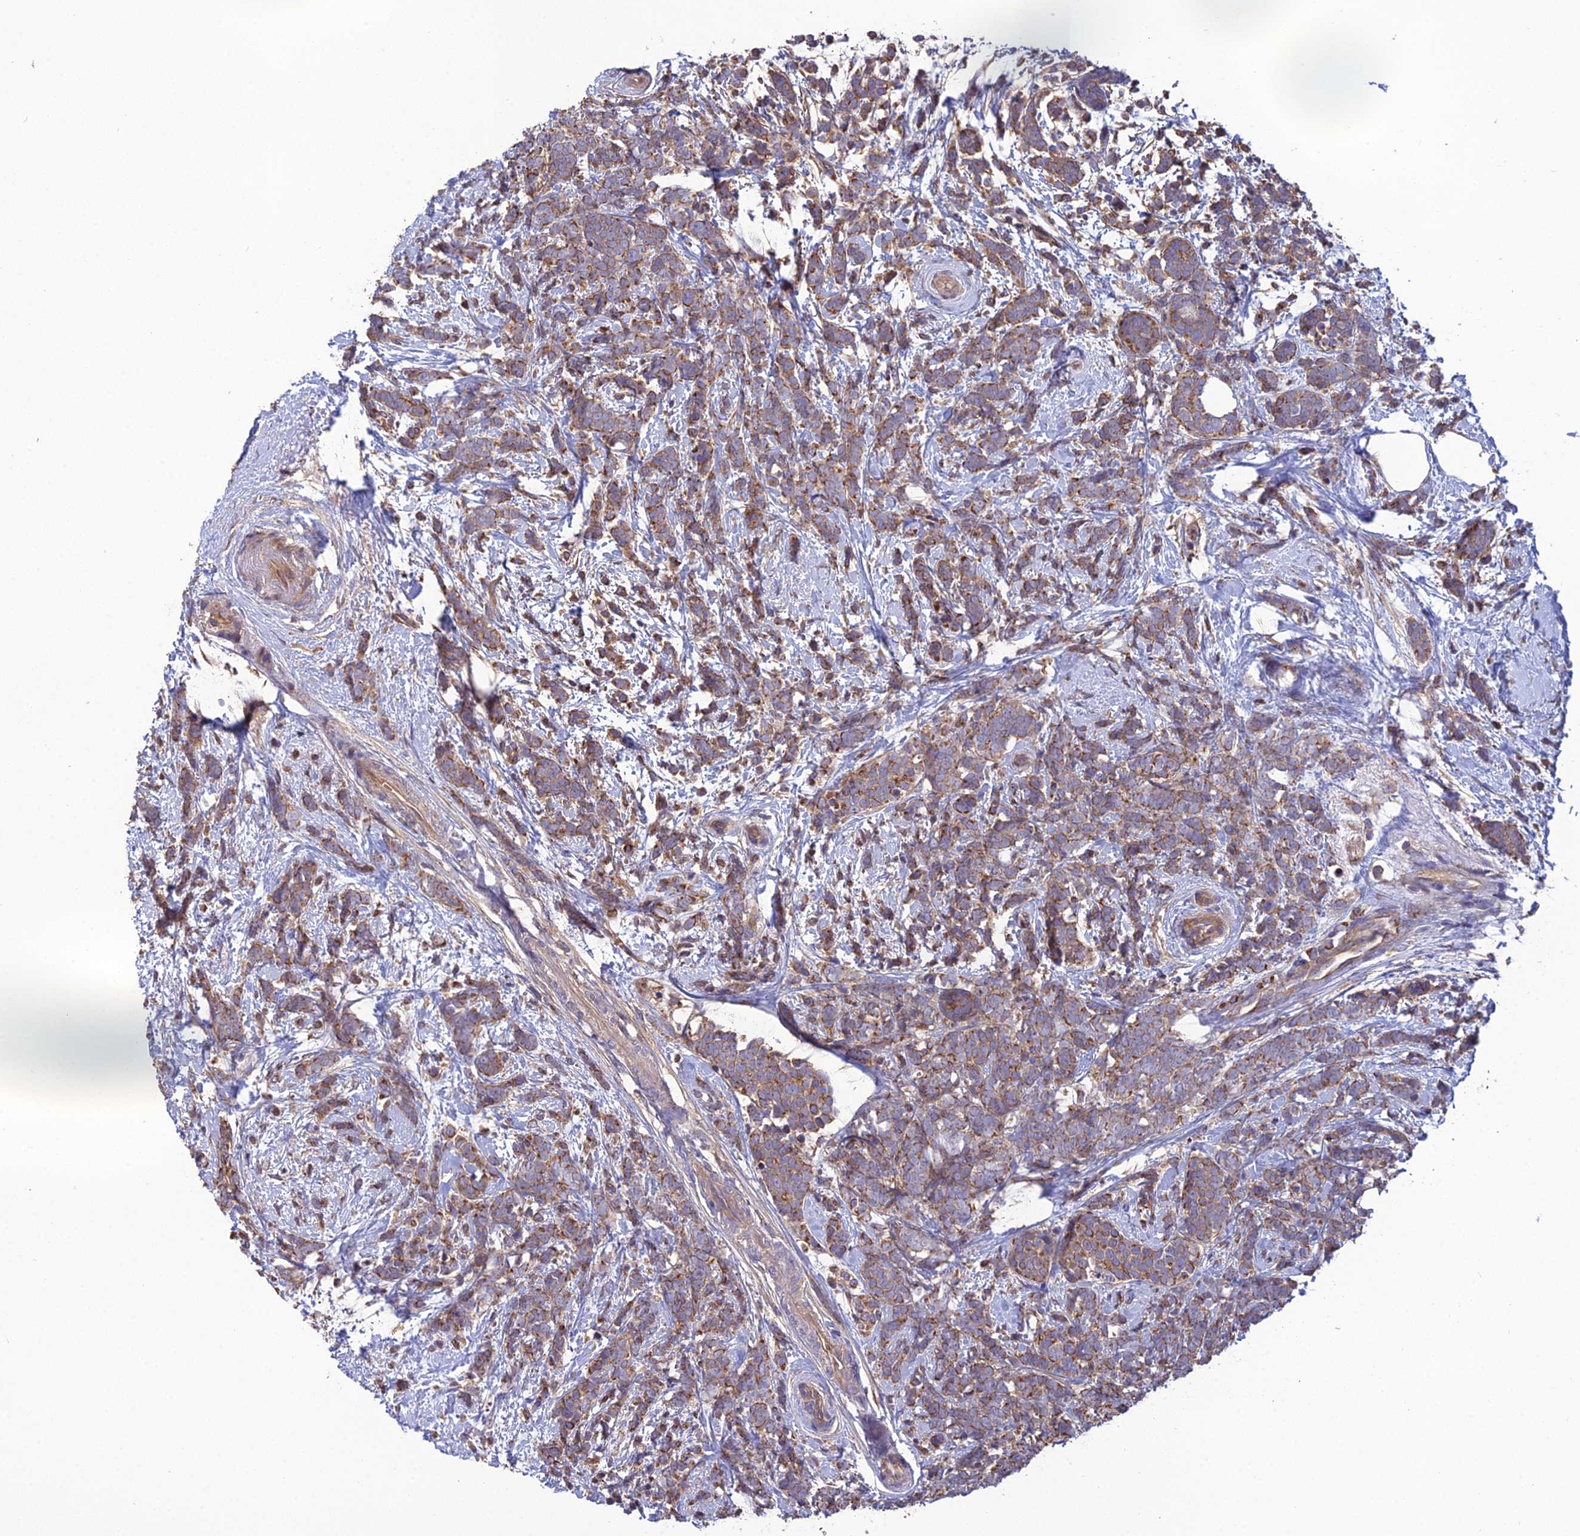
{"staining": {"intensity": "moderate", "quantity": ">75%", "location": "cytoplasmic/membranous"}, "tissue": "breast cancer", "cell_type": "Tumor cells", "image_type": "cancer", "snomed": [{"axis": "morphology", "description": "Lobular carcinoma"}, {"axis": "topography", "description": "Breast"}], "caption": "This histopathology image reveals IHC staining of human breast cancer, with medium moderate cytoplasmic/membranous expression in about >75% of tumor cells.", "gene": "GALR2", "patient": {"sex": "female", "age": 58}}